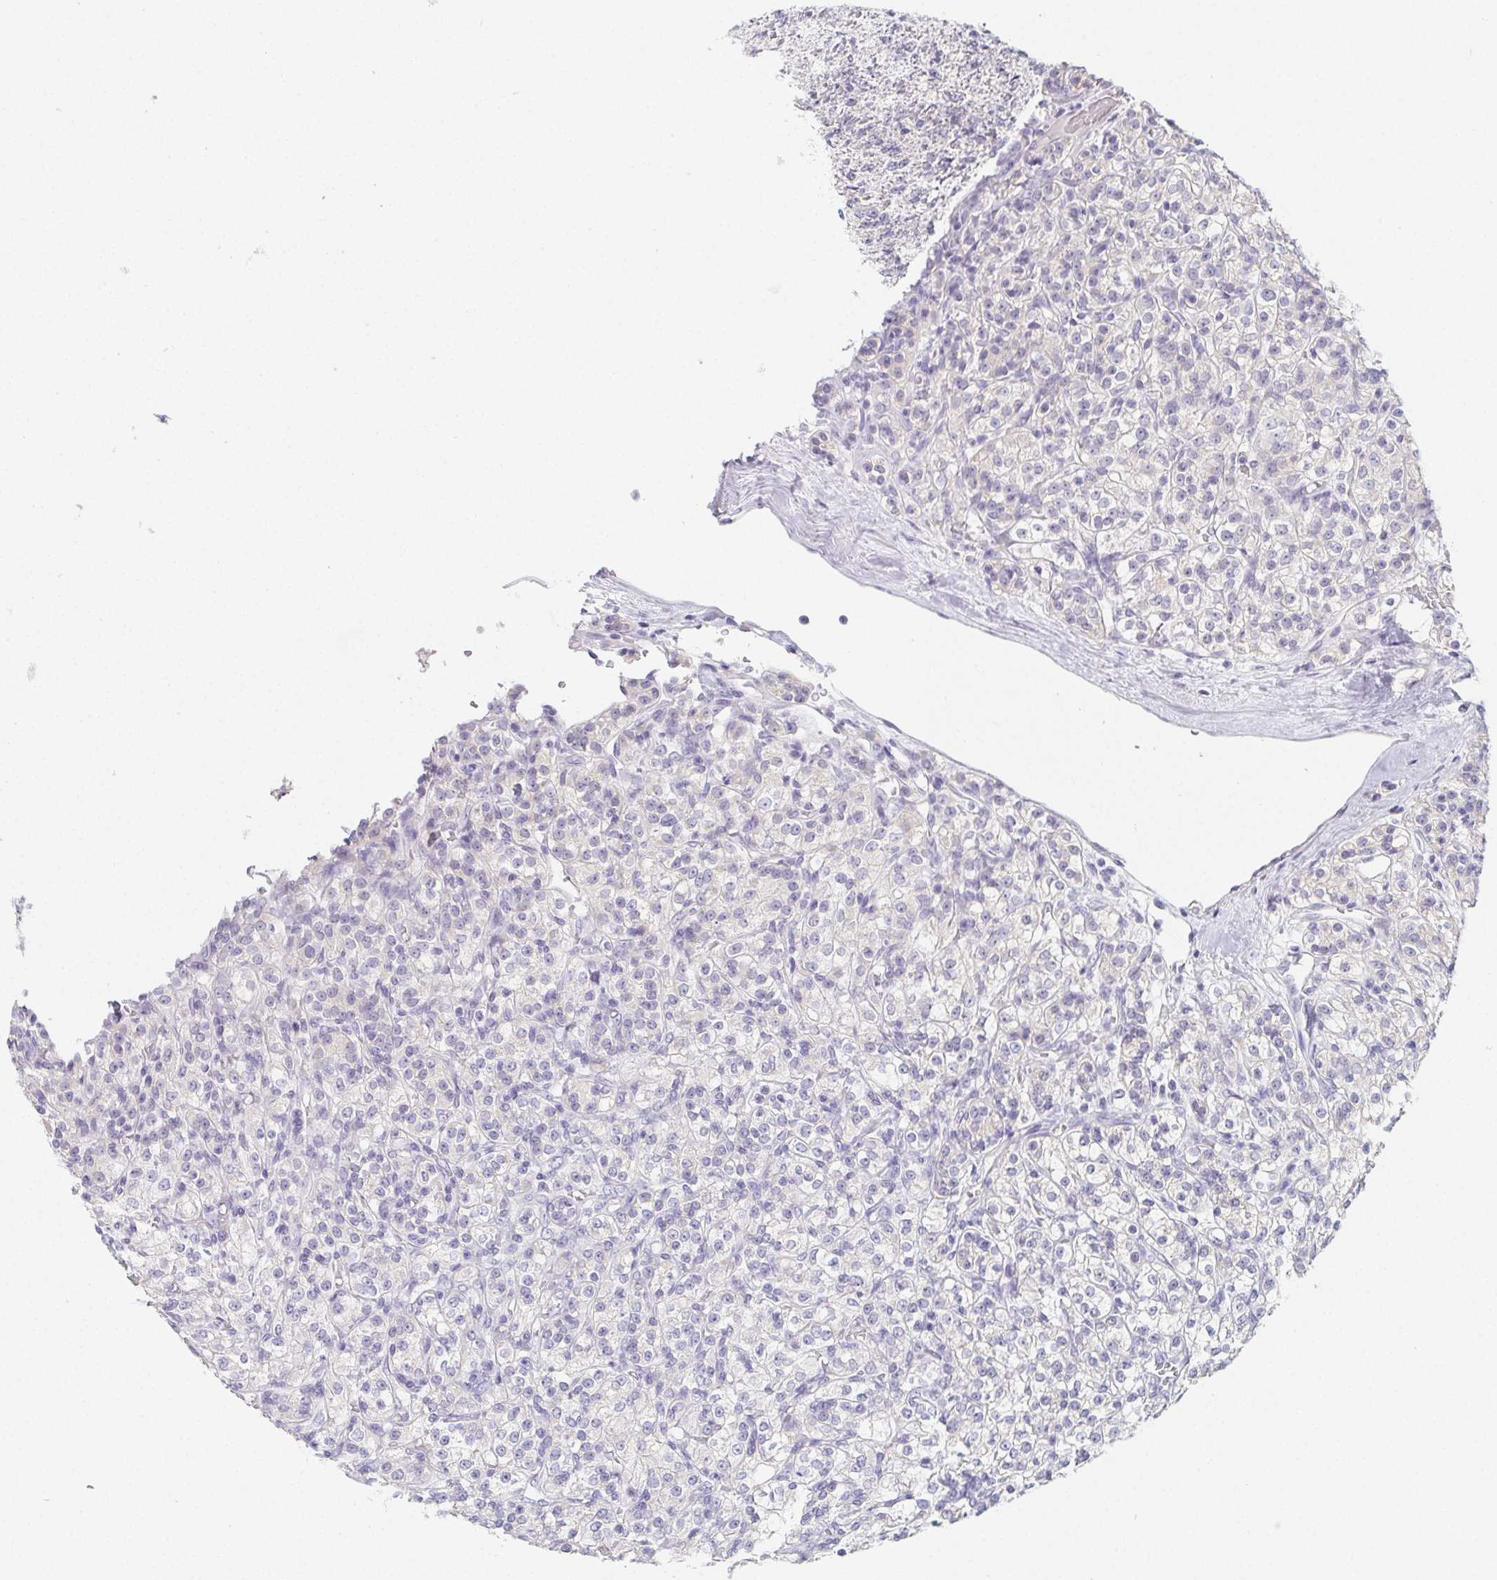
{"staining": {"intensity": "negative", "quantity": "none", "location": "none"}, "tissue": "renal cancer", "cell_type": "Tumor cells", "image_type": "cancer", "snomed": [{"axis": "morphology", "description": "Adenocarcinoma, NOS"}, {"axis": "topography", "description": "Kidney"}], "caption": "The histopathology image displays no significant staining in tumor cells of renal adenocarcinoma.", "gene": "GLIPR1L1", "patient": {"sex": "male", "age": 77}}